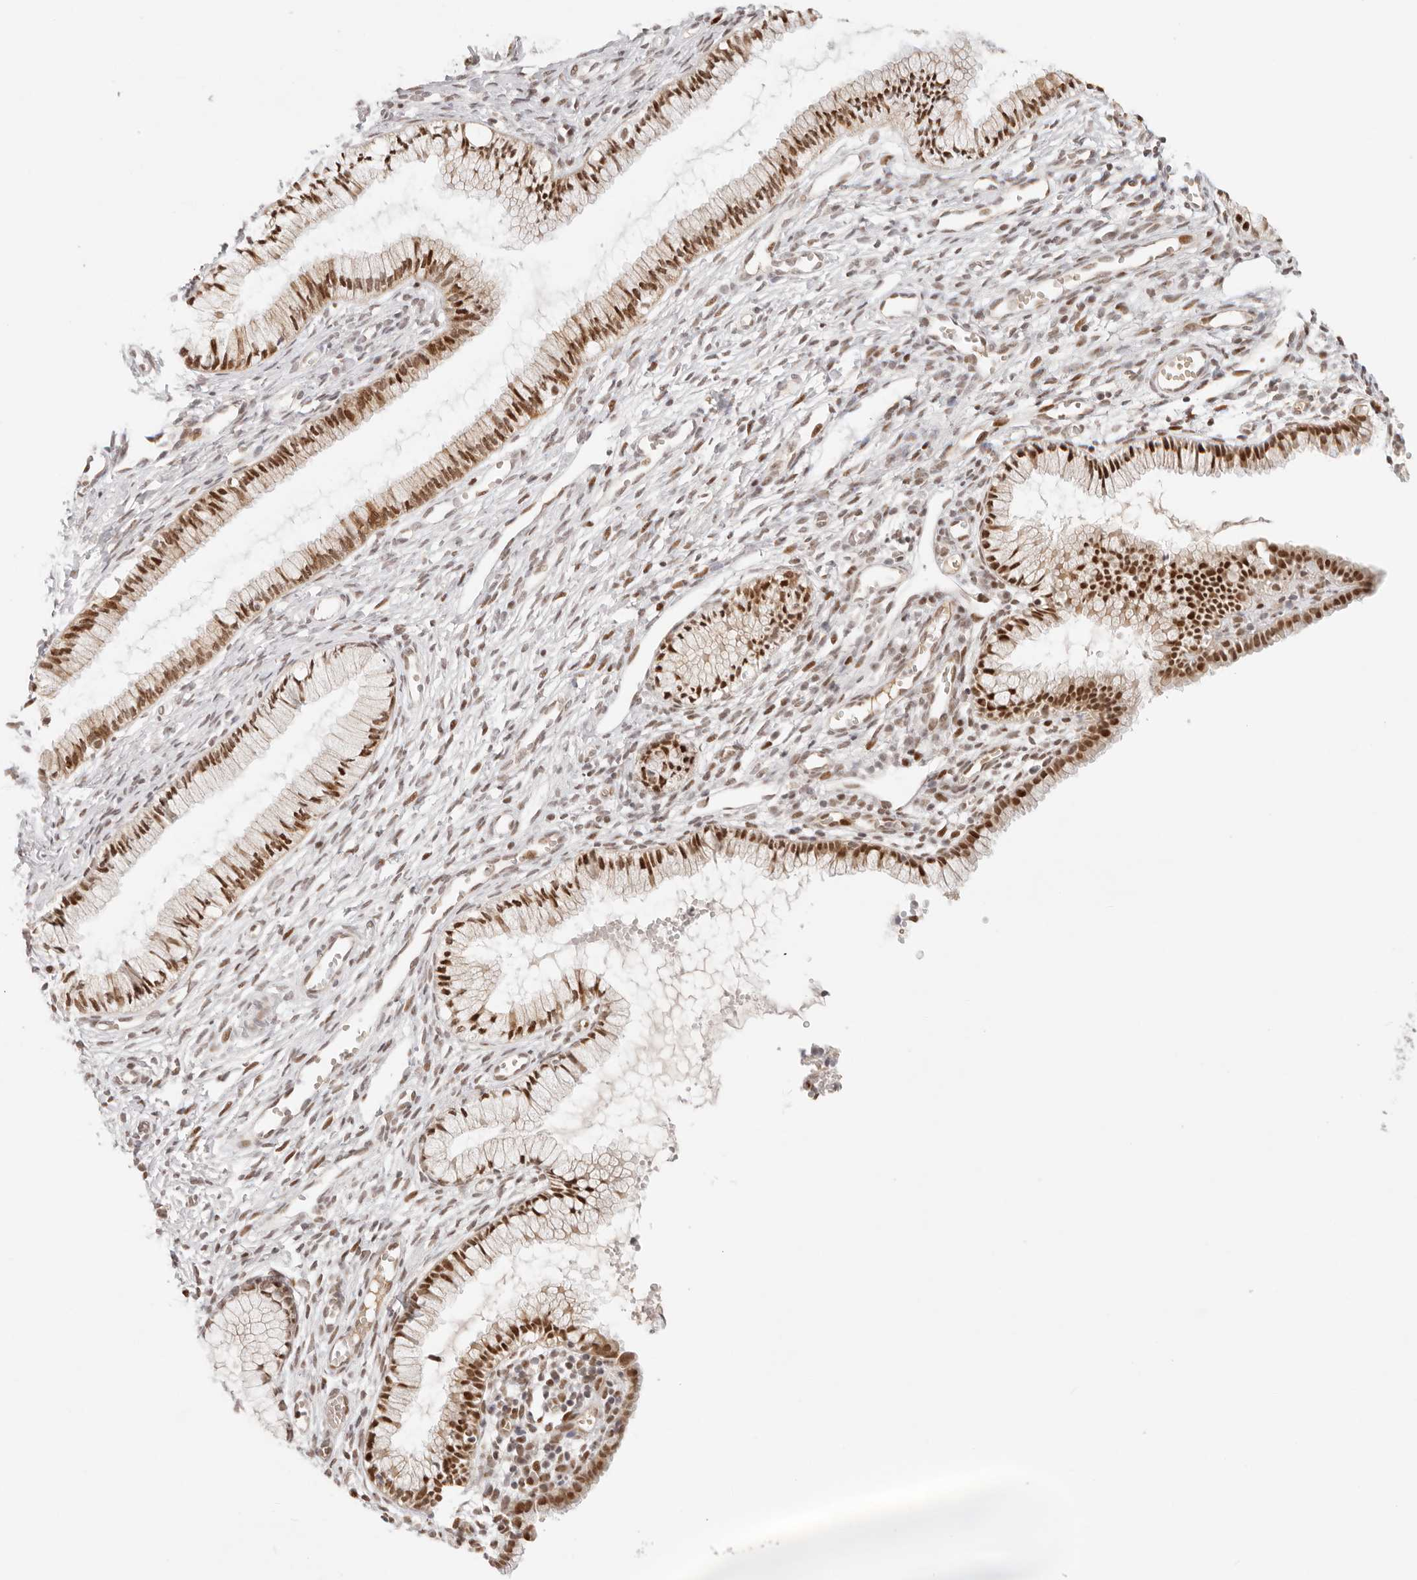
{"staining": {"intensity": "strong", "quantity": ">75%", "location": "nuclear"}, "tissue": "cervix", "cell_type": "Glandular cells", "image_type": "normal", "snomed": [{"axis": "morphology", "description": "Normal tissue, NOS"}, {"axis": "topography", "description": "Cervix"}], "caption": "The photomicrograph reveals immunohistochemical staining of unremarkable cervix. There is strong nuclear positivity is present in approximately >75% of glandular cells. (brown staining indicates protein expression, while blue staining denotes nuclei).", "gene": "HOXC5", "patient": {"sex": "female", "age": 27}}